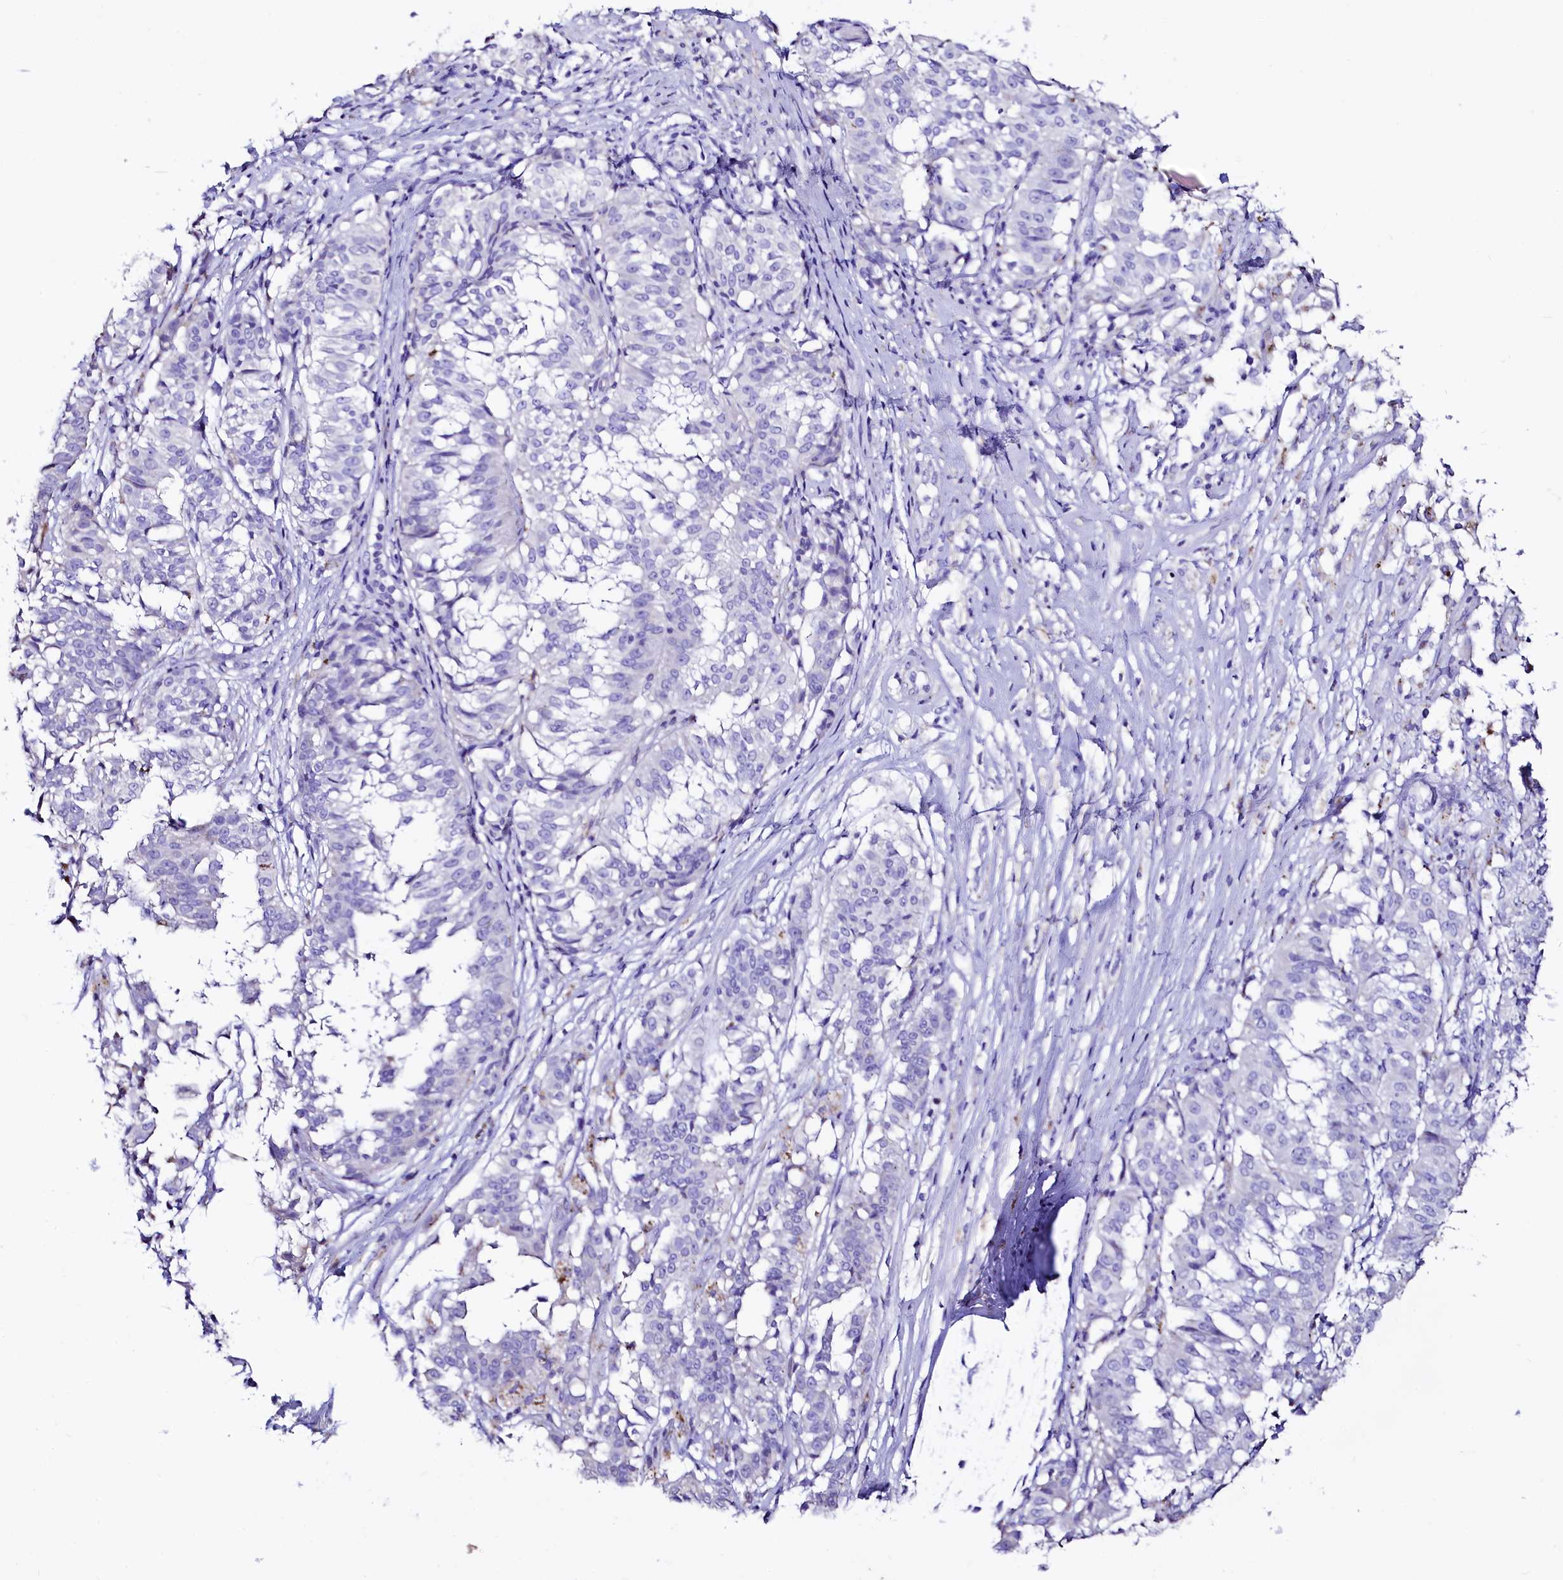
{"staining": {"intensity": "negative", "quantity": "none", "location": "none"}, "tissue": "melanoma", "cell_type": "Tumor cells", "image_type": "cancer", "snomed": [{"axis": "morphology", "description": "Malignant melanoma, NOS"}, {"axis": "topography", "description": "Skin"}], "caption": "High power microscopy photomicrograph of an immunohistochemistry (IHC) image of melanoma, revealing no significant positivity in tumor cells.", "gene": "RBP3", "patient": {"sex": "female", "age": 72}}